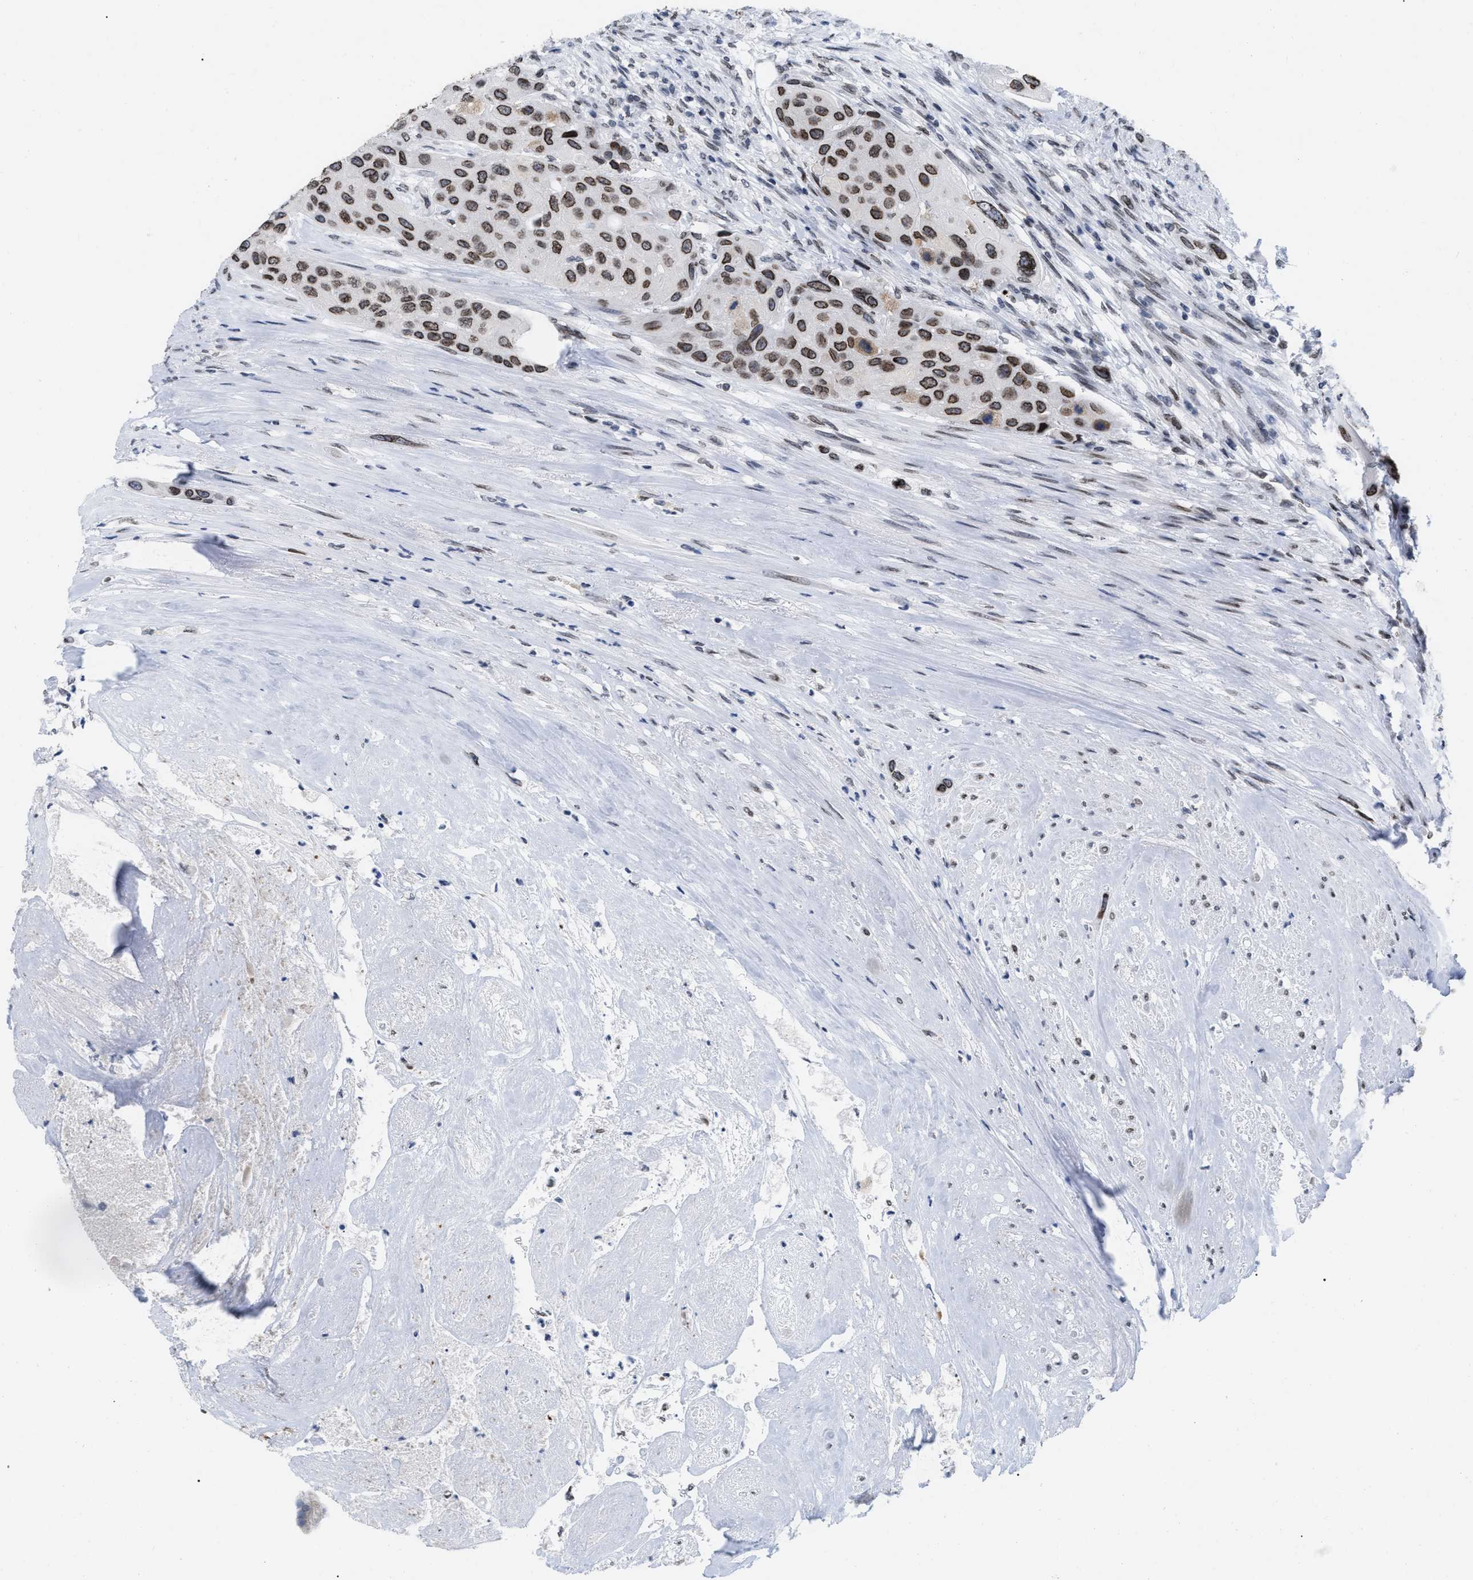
{"staining": {"intensity": "strong", "quantity": ">75%", "location": "cytoplasmic/membranous,nuclear"}, "tissue": "urothelial cancer", "cell_type": "Tumor cells", "image_type": "cancer", "snomed": [{"axis": "morphology", "description": "Urothelial carcinoma, High grade"}, {"axis": "topography", "description": "Urinary bladder"}], "caption": "A high amount of strong cytoplasmic/membranous and nuclear positivity is present in approximately >75% of tumor cells in high-grade urothelial carcinoma tissue.", "gene": "TPR", "patient": {"sex": "female", "age": 56}}